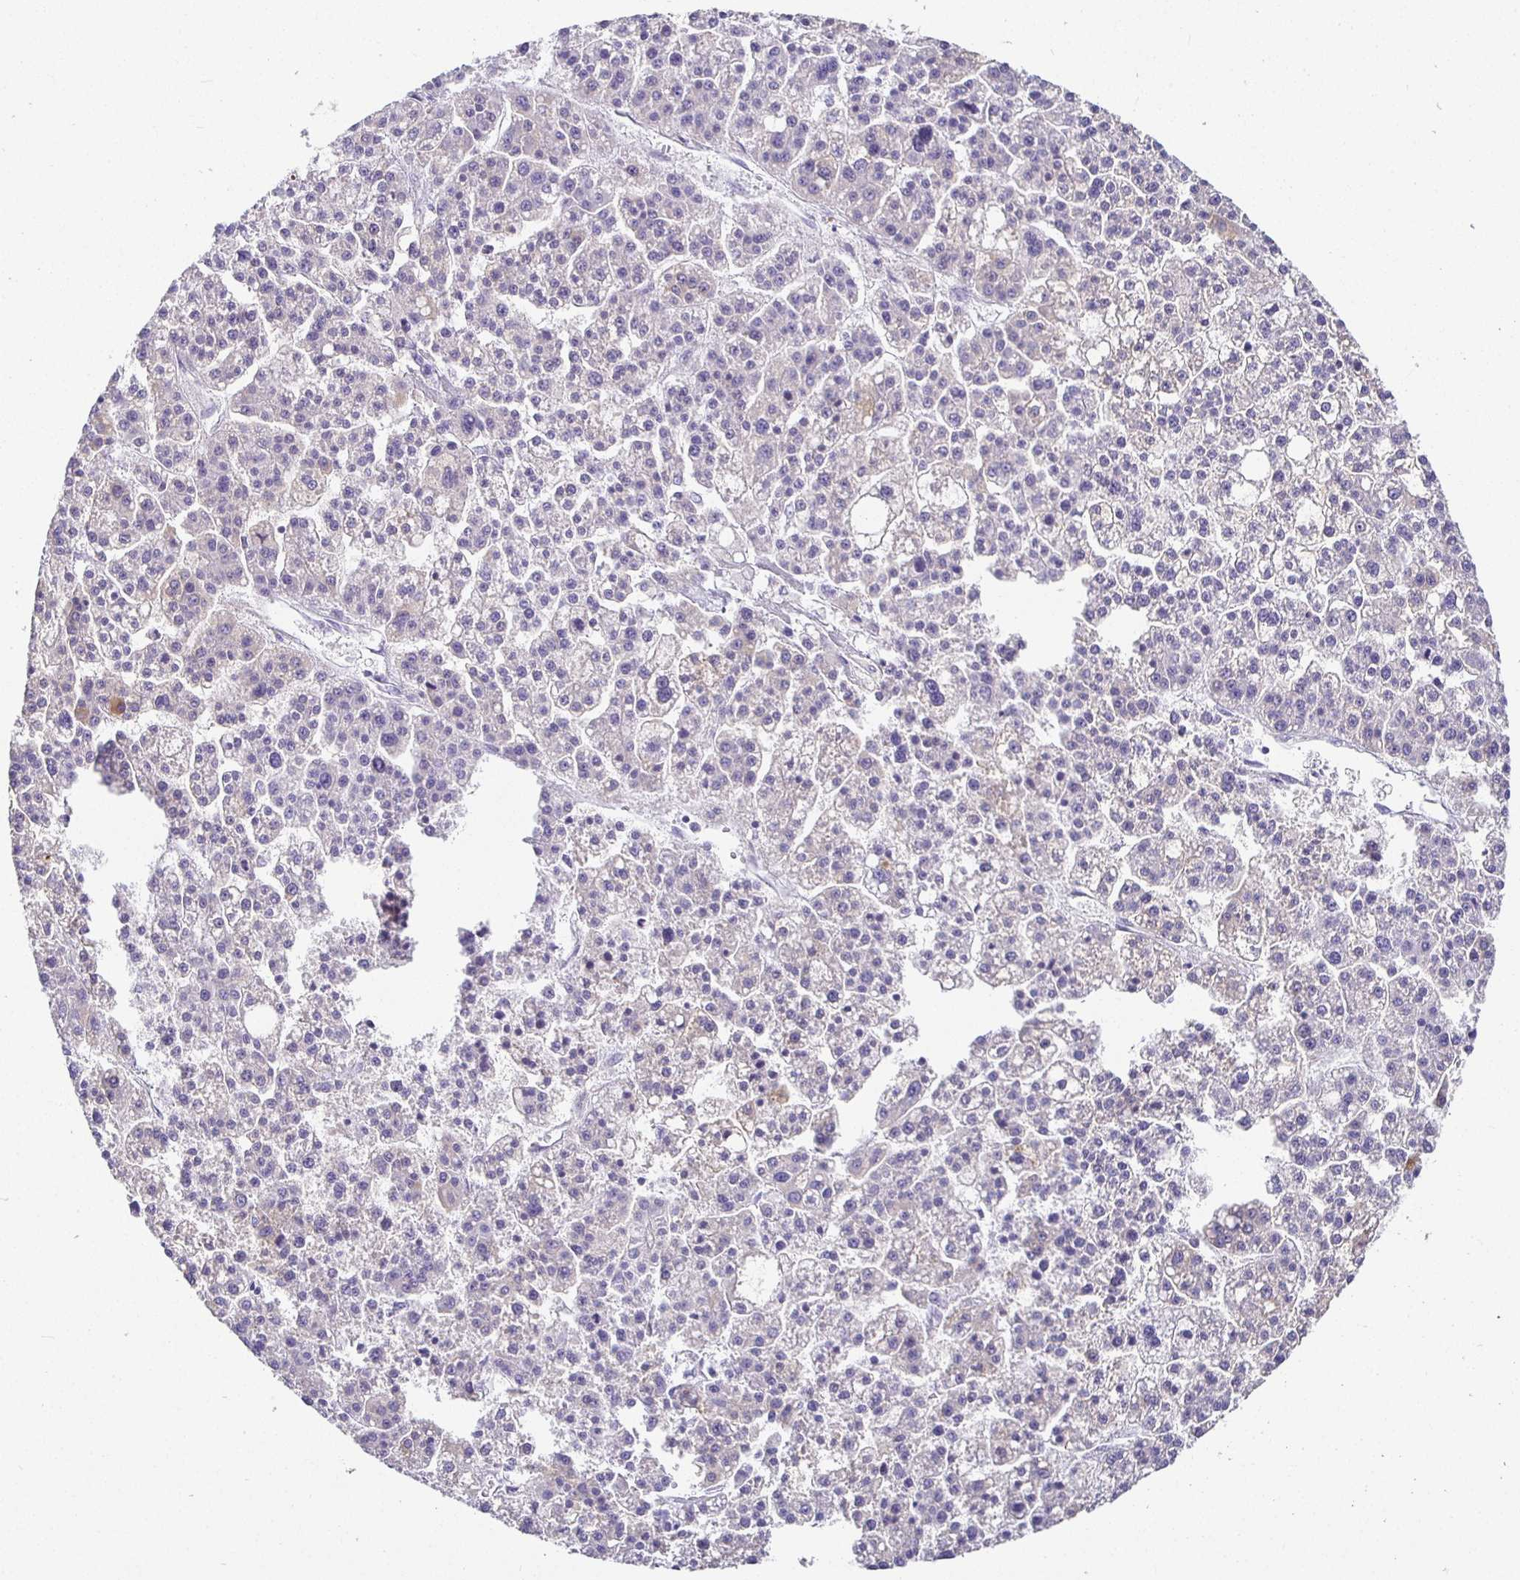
{"staining": {"intensity": "negative", "quantity": "none", "location": "none"}, "tissue": "liver cancer", "cell_type": "Tumor cells", "image_type": "cancer", "snomed": [{"axis": "morphology", "description": "Carcinoma, Hepatocellular, NOS"}, {"axis": "topography", "description": "Liver"}], "caption": "High power microscopy micrograph of an IHC micrograph of liver cancer, revealing no significant positivity in tumor cells.", "gene": "SIRPA", "patient": {"sex": "female", "age": 58}}